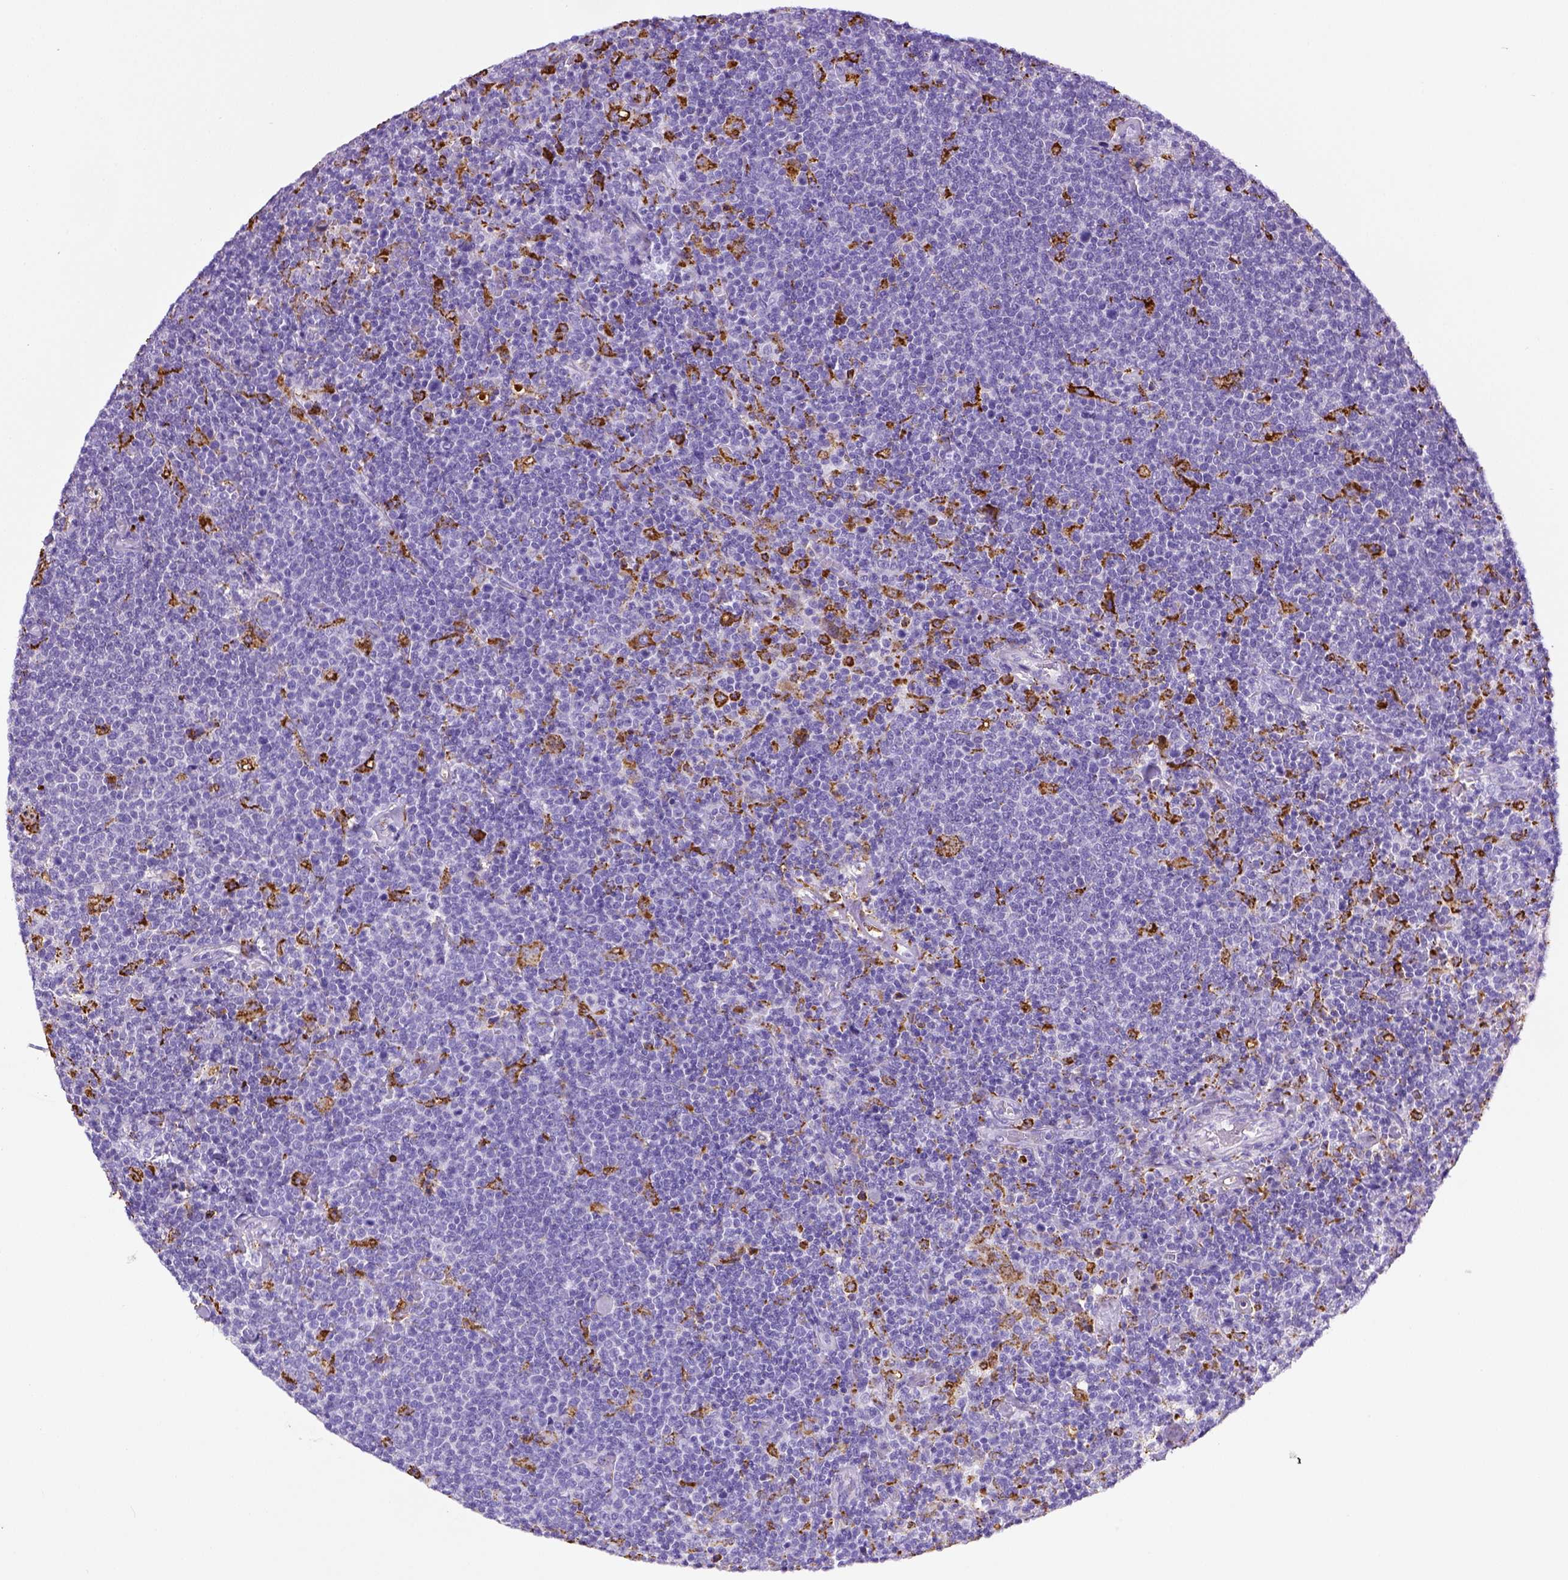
{"staining": {"intensity": "negative", "quantity": "none", "location": "none"}, "tissue": "lymphoma", "cell_type": "Tumor cells", "image_type": "cancer", "snomed": [{"axis": "morphology", "description": "Malignant lymphoma, non-Hodgkin's type, High grade"}, {"axis": "topography", "description": "Lymph node"}], "caption": "Micrograph shows no protein staining in tumor cells of lymphoma tissue. (DAB IHC, high magnification).", "gene": "CD68", "patient": {"sex": "male", "age": 61}}